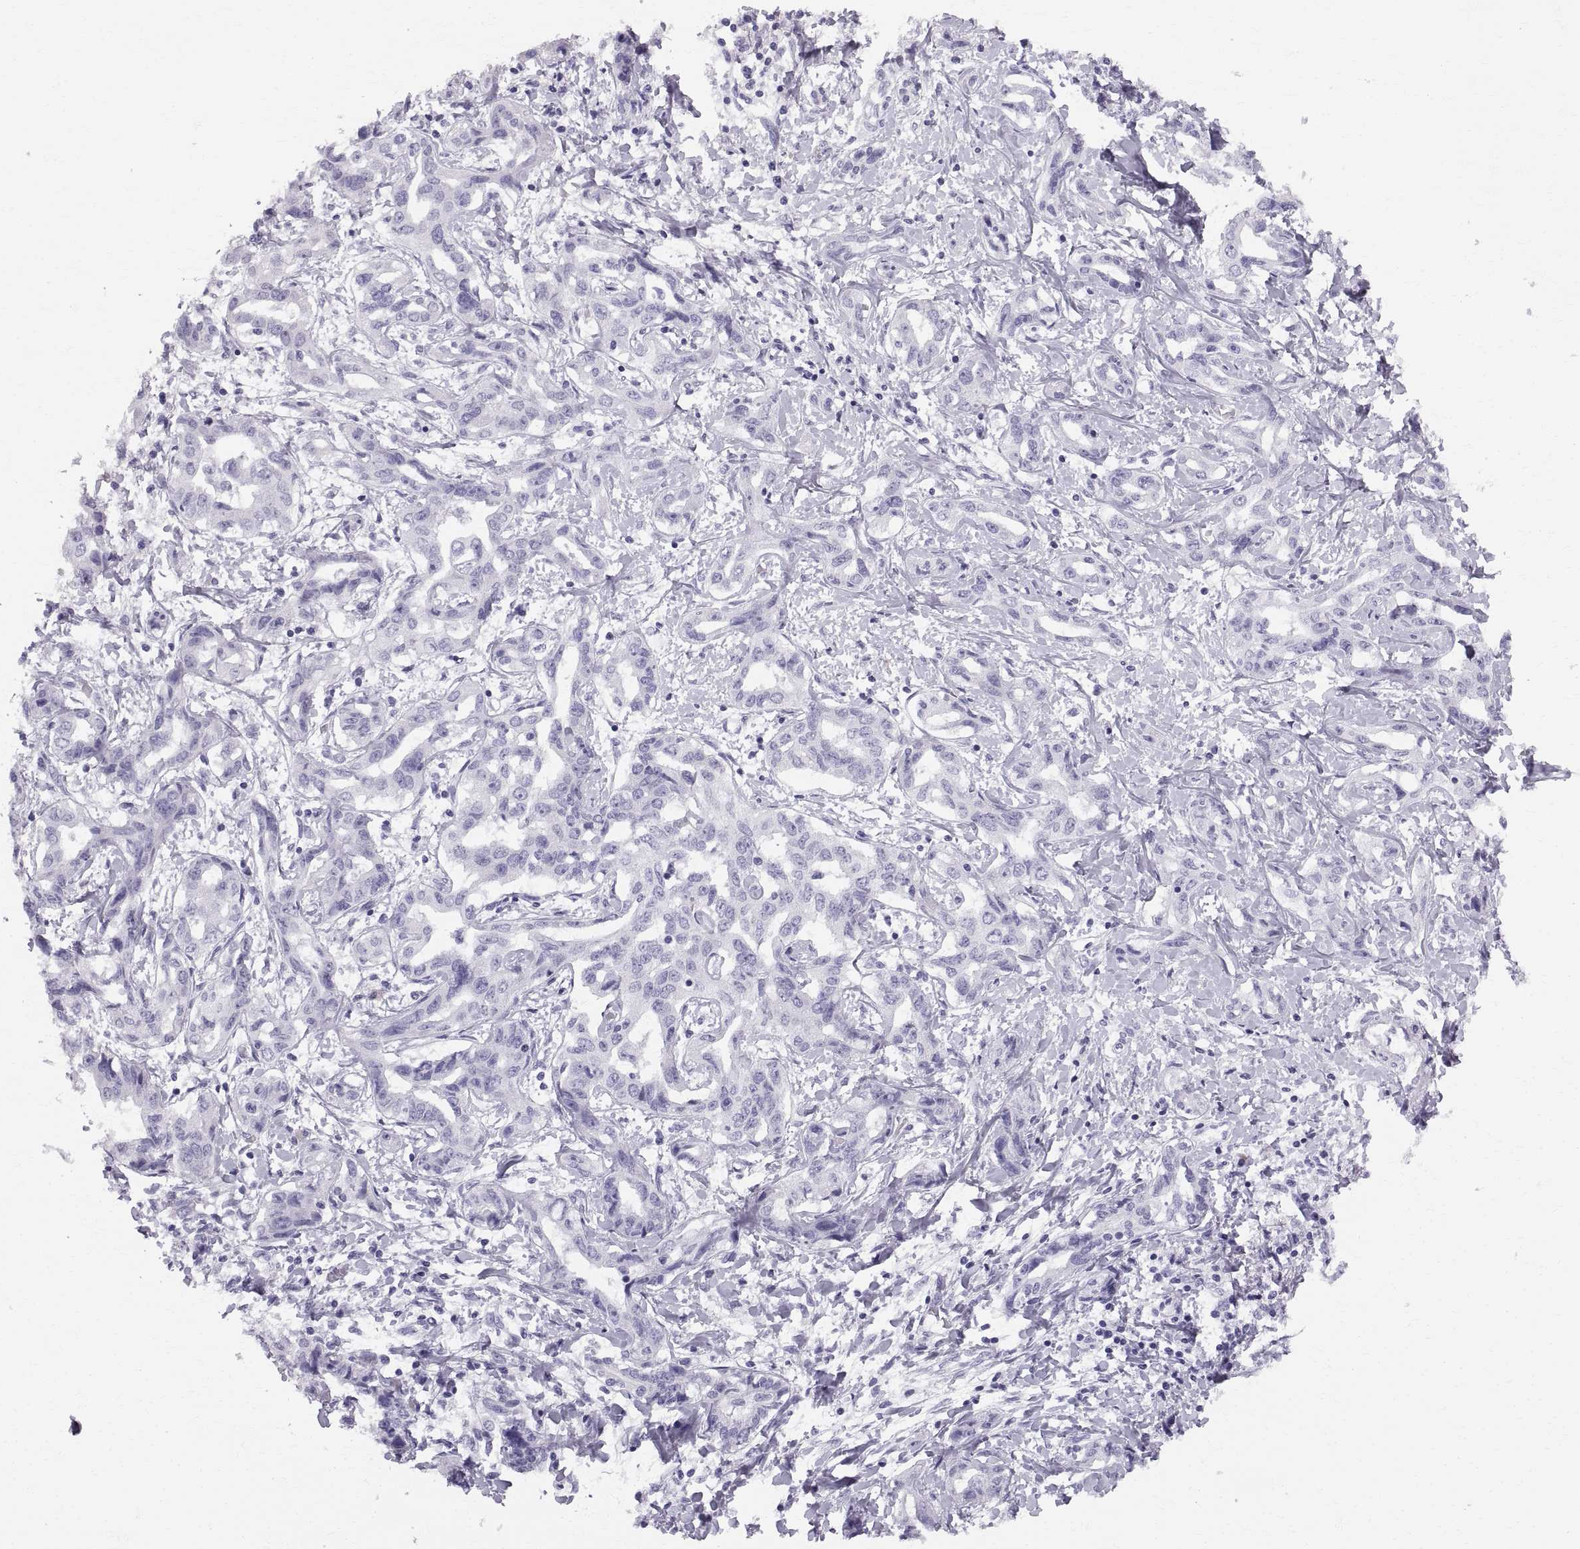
{"staining": {"intensity": "negative", "quantity": "none", "location": "none"}, "tissue": "liver cancer", "cell_type": "Tumor cells", "image_type": "cancer", "snomed": [{"axis": "morphology", "description": "Cholangiocarcinoma"}, {"axis": "topography", "description": "Liver"}], "caption": "IHC of human liver cancer (cholangiocarcinoma) exhibits no expression in tumor cells.", "gene": "SLC22A6", "patient": {"sex": "male", "age": 59}}